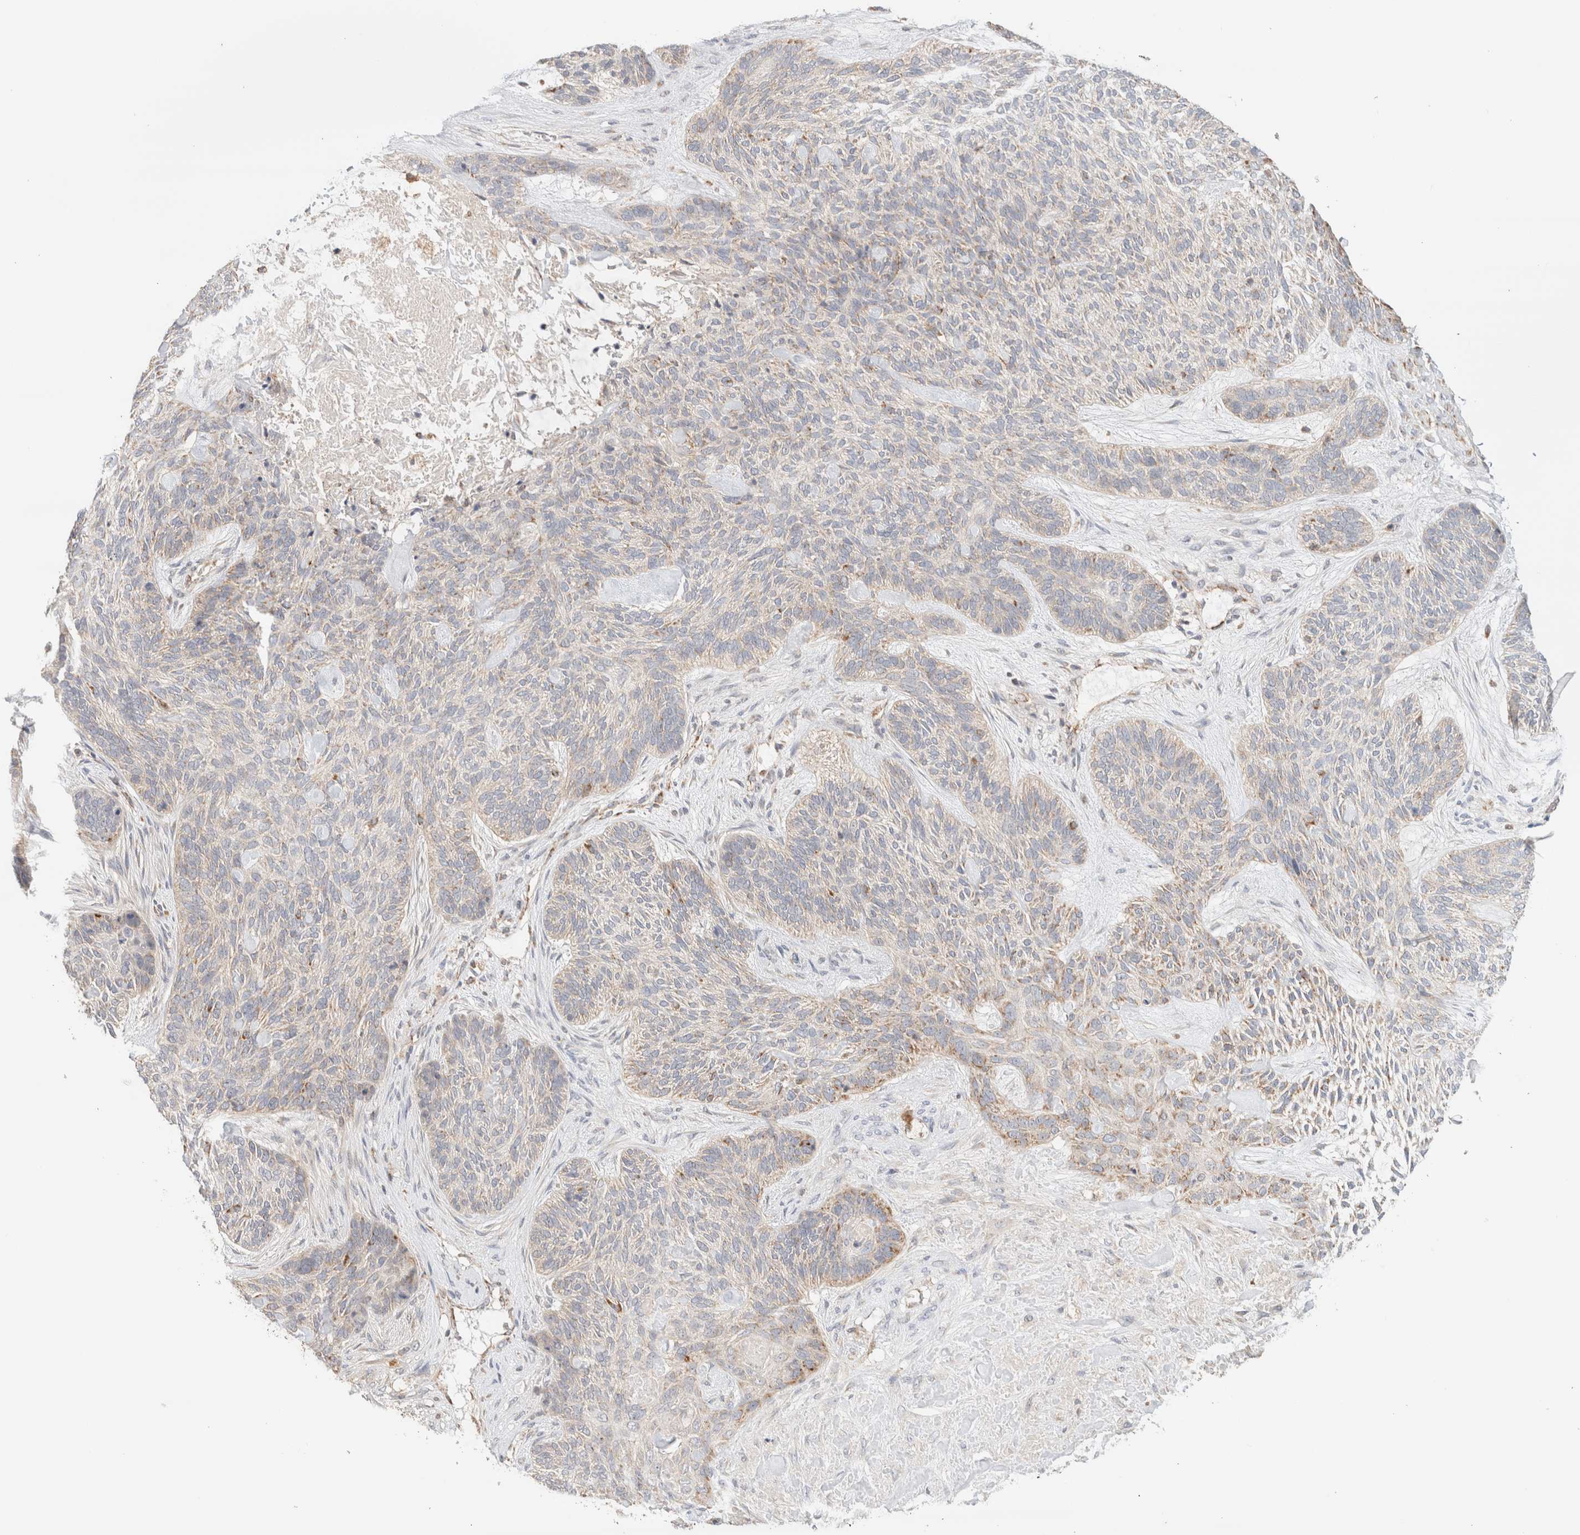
{"staining": {"intensity": "moderate", "quantity": "25%-75%", "location": "cytoplasmic/membranous"}, "tissue": "skin cancer", "cell_type": "Tumor cells", "image_type": "cancer", "snomed": [{"axis": "morphology", "description": "Basal cell carcinoma"}, {"axis": "topography", "description": "Skin"}], "caption": "Brown immunohistochemical staining in human skin cancer displays moderate cytoplasmic/membranous staining in approximately 25%-75% of tumor cells.", "gene": "MRM3", "patient": {"sex": "male", "age": 55}}